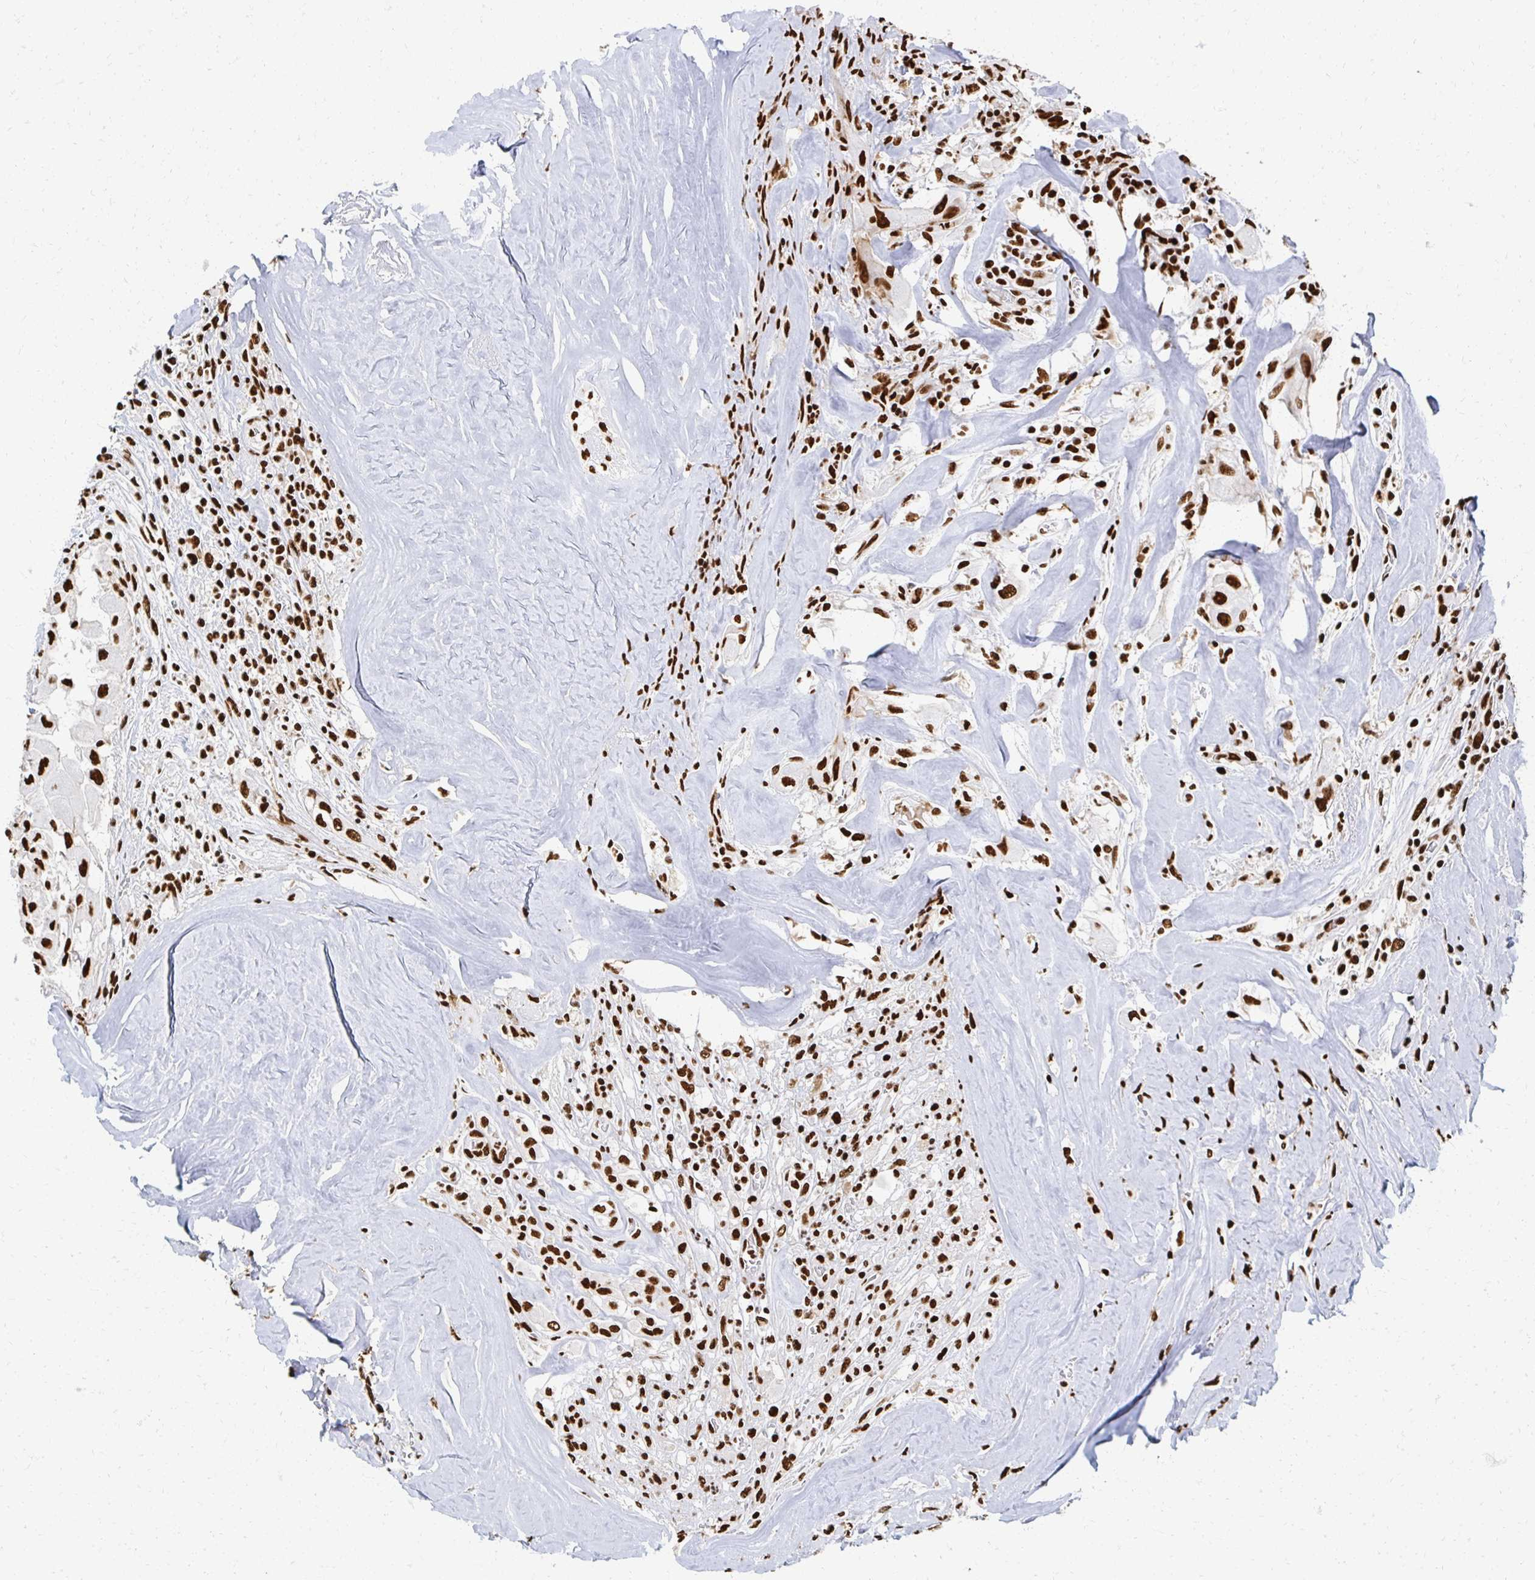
{"staining": {"intensity": "strong", "quantity": ">75%", "location": "nuclear"}, "tissue": "thyroid cancer", "cell_type": "Tumor cells", "image_type": "cancer", "snomed": [{"axis": "morphology", "description": "Normal tissue, NOS"}, {"axis": "morphology", "description": "Papillary adenocarcinoma, NOS"}, {"axis": "topography", "description": "Thyroid gland"}], "caption": "A brown stain highlights strong nuclear staining of a protein in thyroid cancer tumor cells. (Stains: DAB in brown, nuclei in blue, Microscopy: brightfield microscopy at high magnification).", "gene": "RBBP7", "patient": {"sex": "female", "age": 59}}